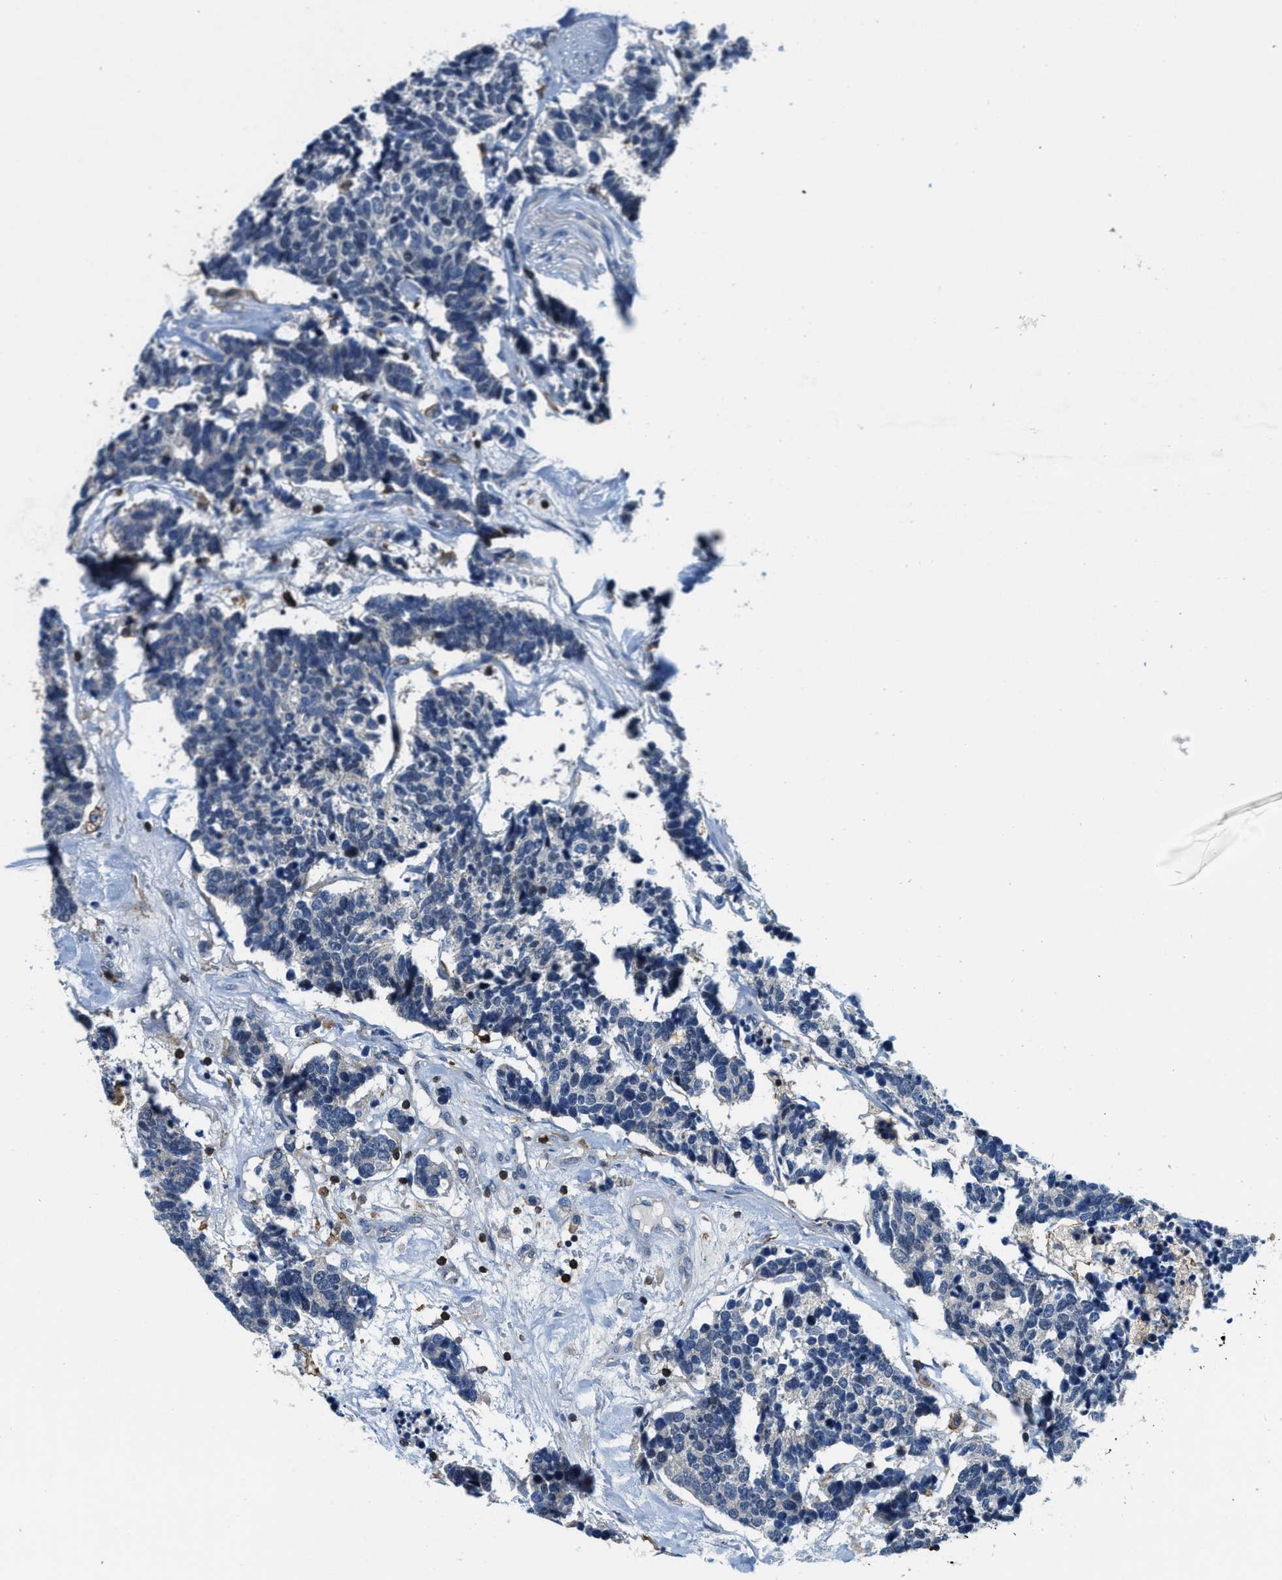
{"staining": {"intensity": "negative", "quantity": "none", "location": "none"}, "tissue": "carcinoid", "cell_type": "Tumor cells", "image_type": "cancer", "snomed": [{"axis": "morphology", "description": "Carcinoma, NOS"}, {"axis": "morphology", "description": "Carcinoid, malignant, NOS"}, {"axis": "topography", "description": "Urinary bladder"}], "caption": "Protein analysis of carcinoma displays no significant staining in tumor cells. The staining was performed using DAB to visualize the protein expression in brown, while the nuclei were stained in blue with hematoxylin (Magnification: 20x).", "gene": "MYO1G", "patient": {"sex": "male", "age": 57}}